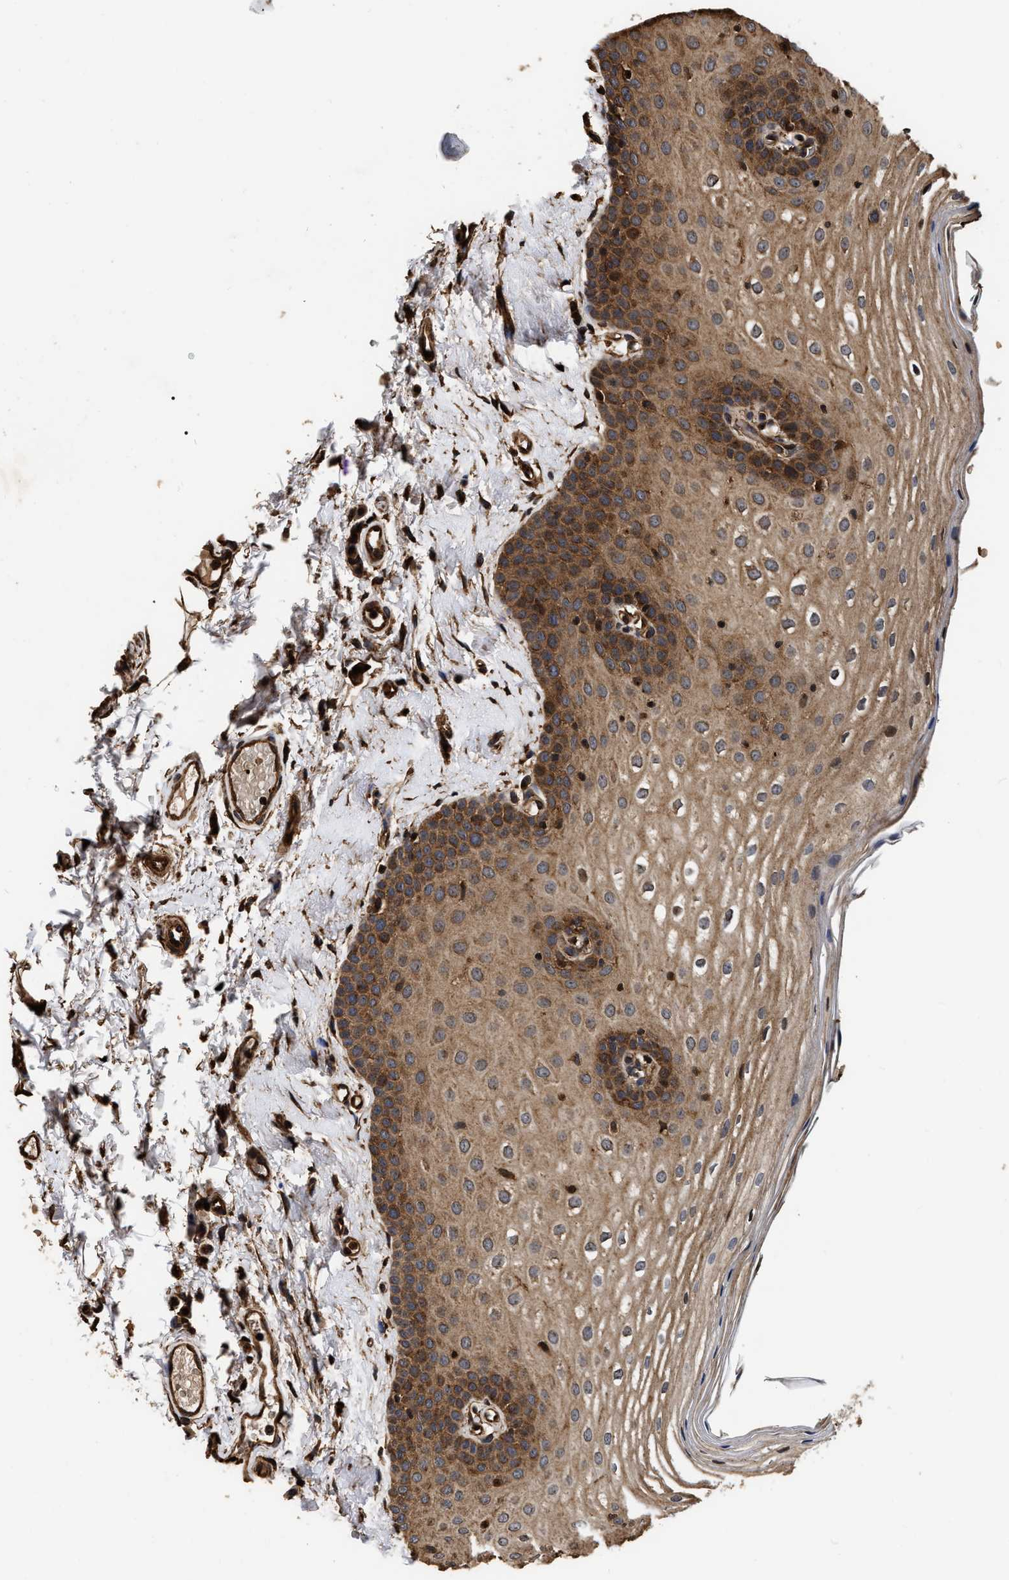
{"staining": {"intensity": "moderate", "quantity": ">75%", "location": "cytoplasmic/membranous"}, "tissue": "oral mucosa", "cell_type": "Squamous epithelial cells", "image_type": "normal", "snomed": [{"axis": "morphology", "description": "Normal tissue, NOS"}, {"axis": "topography", "description": "Skin"}, {"axis": "topography", "description": "Oral tissue"}], "caption": "Protein staining displays moderate cytoplasmic/membranous staining in approximately >75% of squamous epithelial cells in benign oral mucosa.", "gene": "ABCG8", "patient": {"sex": "male", "age": 84}}